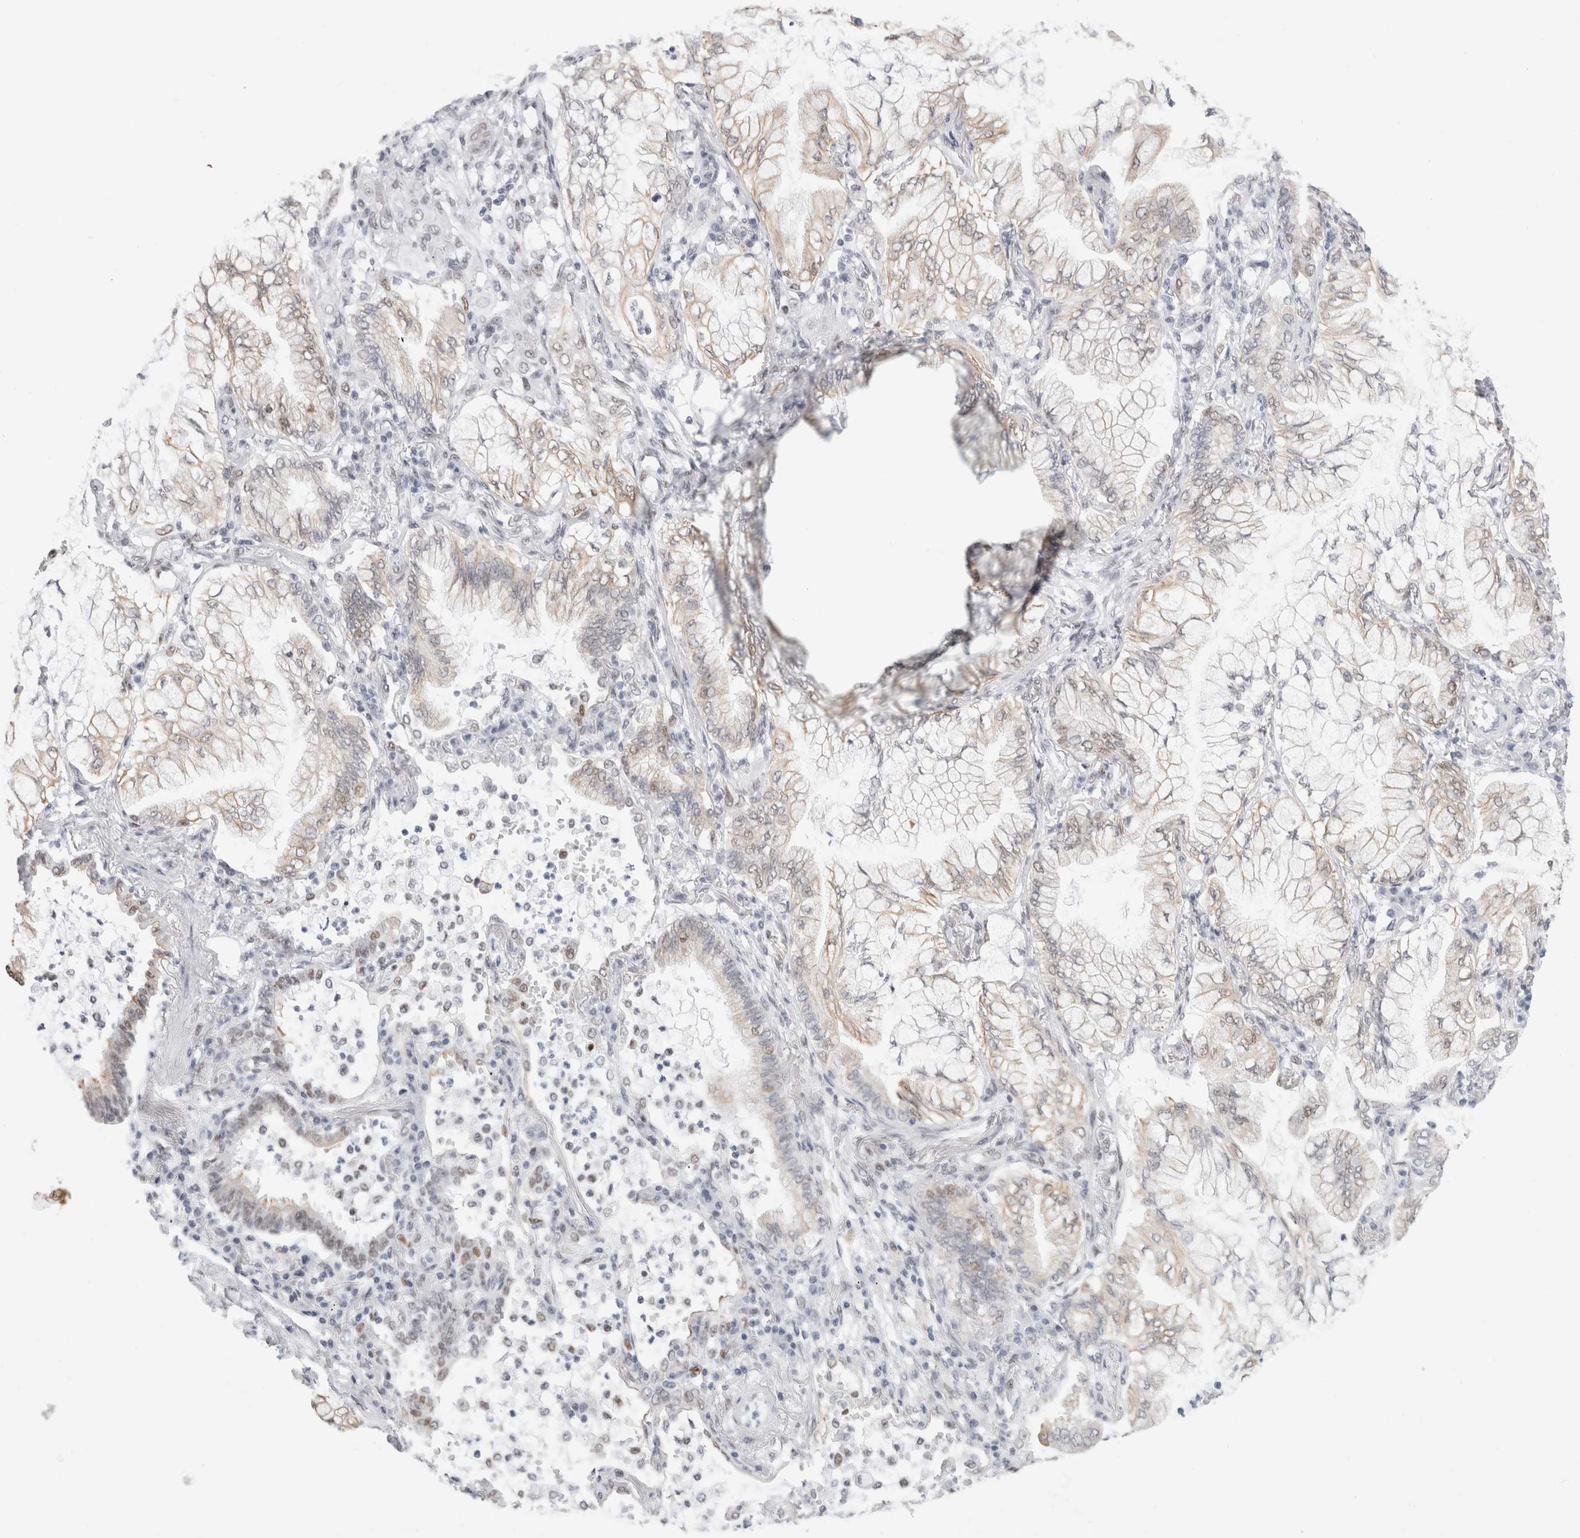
{"staining": {"intensity": "weak", "quantity": ">75%", "location": "cytoplasmic/membranous,nuclear"}, "tissue": "lung cancer", "cell_type": "Tumor cells", "image_type": "cancer", "snomed": [{"axis": "morphology", "description": "Adenocarcinoma, NOS"}, {"axis": "topography", "description": "Lung"}], "caption": "Immunohistochemistry (IHC) of human lung cancer reveals low levels of weak cytoplasmic/membranous and nuclear expression in about >75% of tumor cells. The protein is shown in brown color, while the nuclei are stained blue.", "gene": "SMARCC1", "patient": {"sex": "female", "age": 70}}